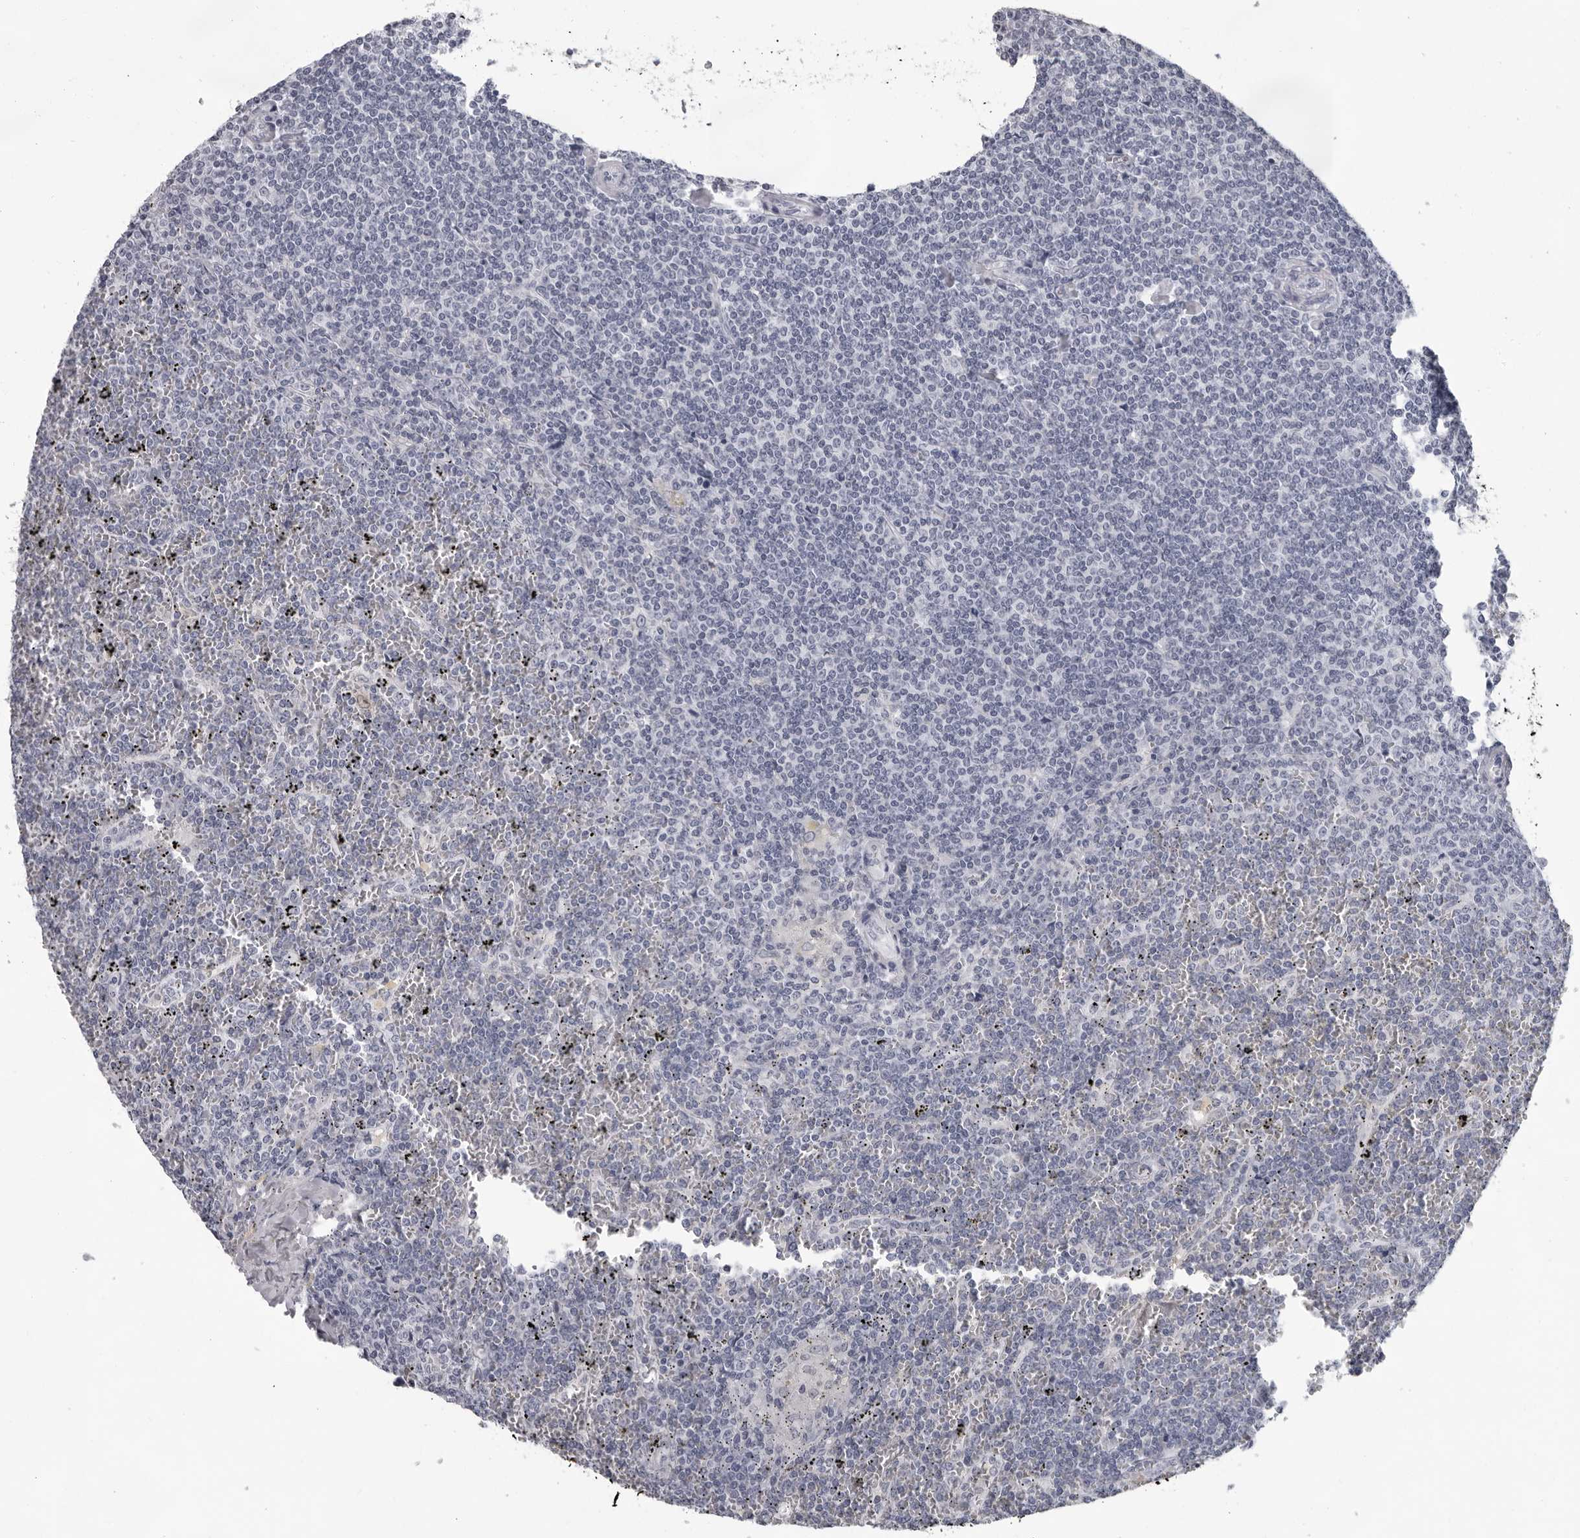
{"staining": {"intensity": "negative", "quantity": "none", "location": "none"}, "tissue": "lymphoma", "cell_type": "Tumor cells", "image_type": "cancer", "snomed": [{"axis": "morphology", "description": "Malignant lymphoma, non-Hodgkin's type, Low grade"}, {"axis": "topography", "description": "Spleen"}], "caption": "High magnification brightfield microscopy of low-grade malignant lymphoma, non-Hodgkin's type stained with DAB (3,3'-diaminobenzidine) (brown) and counterstained with hematoxylin (blue): tumor cells show no significant positivity.", "gene": "LZIC", "patient": {"sex": "female", "age": 19}}